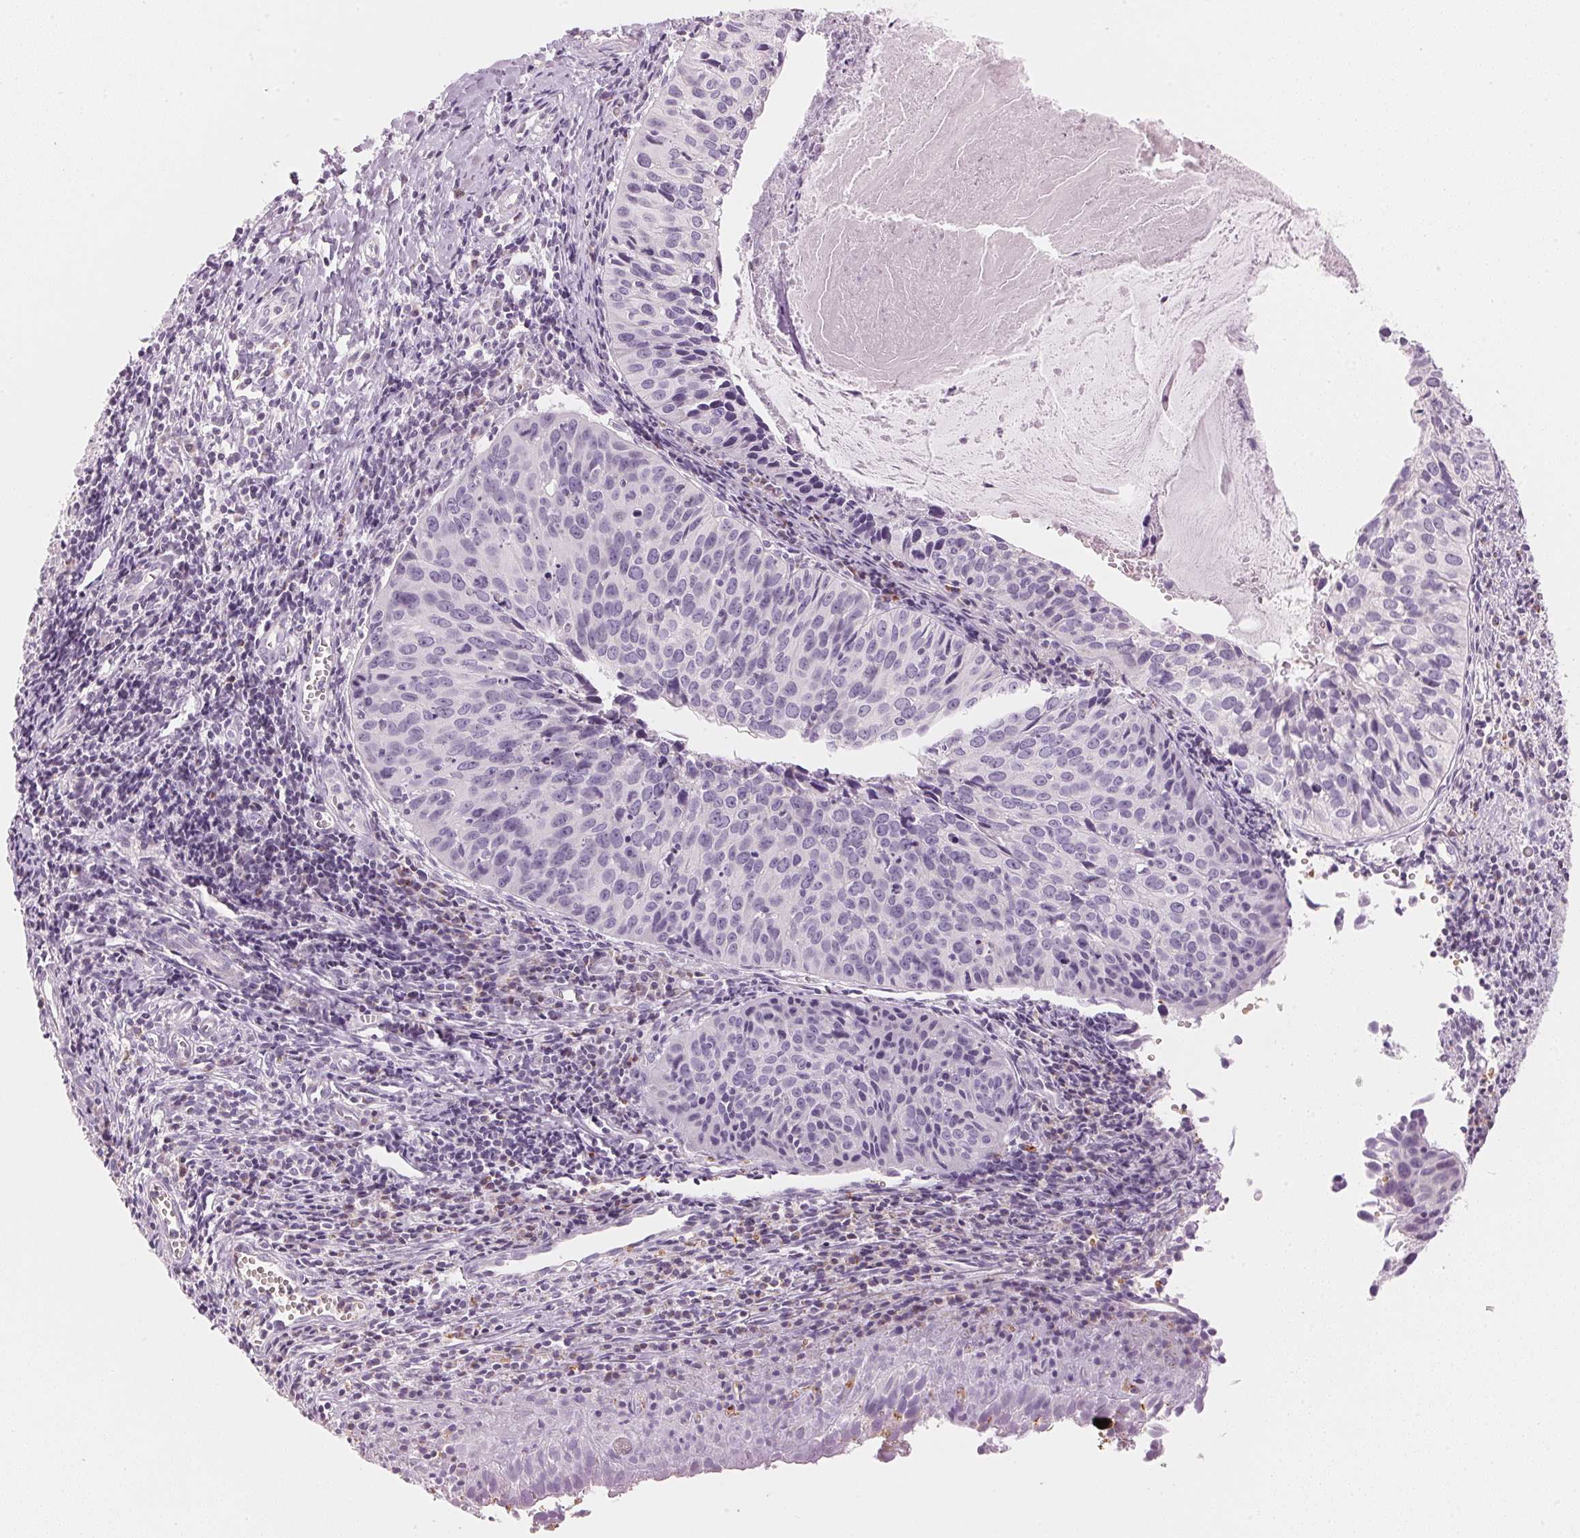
{"staining": {"intensity": "negative", "quantity": "none", "location": "none"}, "tissue": "cervical cancer", "cell_type": "Tumor cells", "image_type": "cancer", "snomed": [{"axis": "morphology", "description": "Squamous cell carcinoma, NOS"}, {"axis": "topography", "description": "Cervix"}], "caption": "Cervical cancer (squamous cell carcinoma) was stained to show a protein in brown. There is no significant positivity in tumor cells. The staining was performed using DAB to visualize the protein expression in brown, while the nuclei were stained in blue with hematoxylin (Magnification: 20x).", "gene": "HOXB13", "patient": {"sex": "female", "age": 31}}